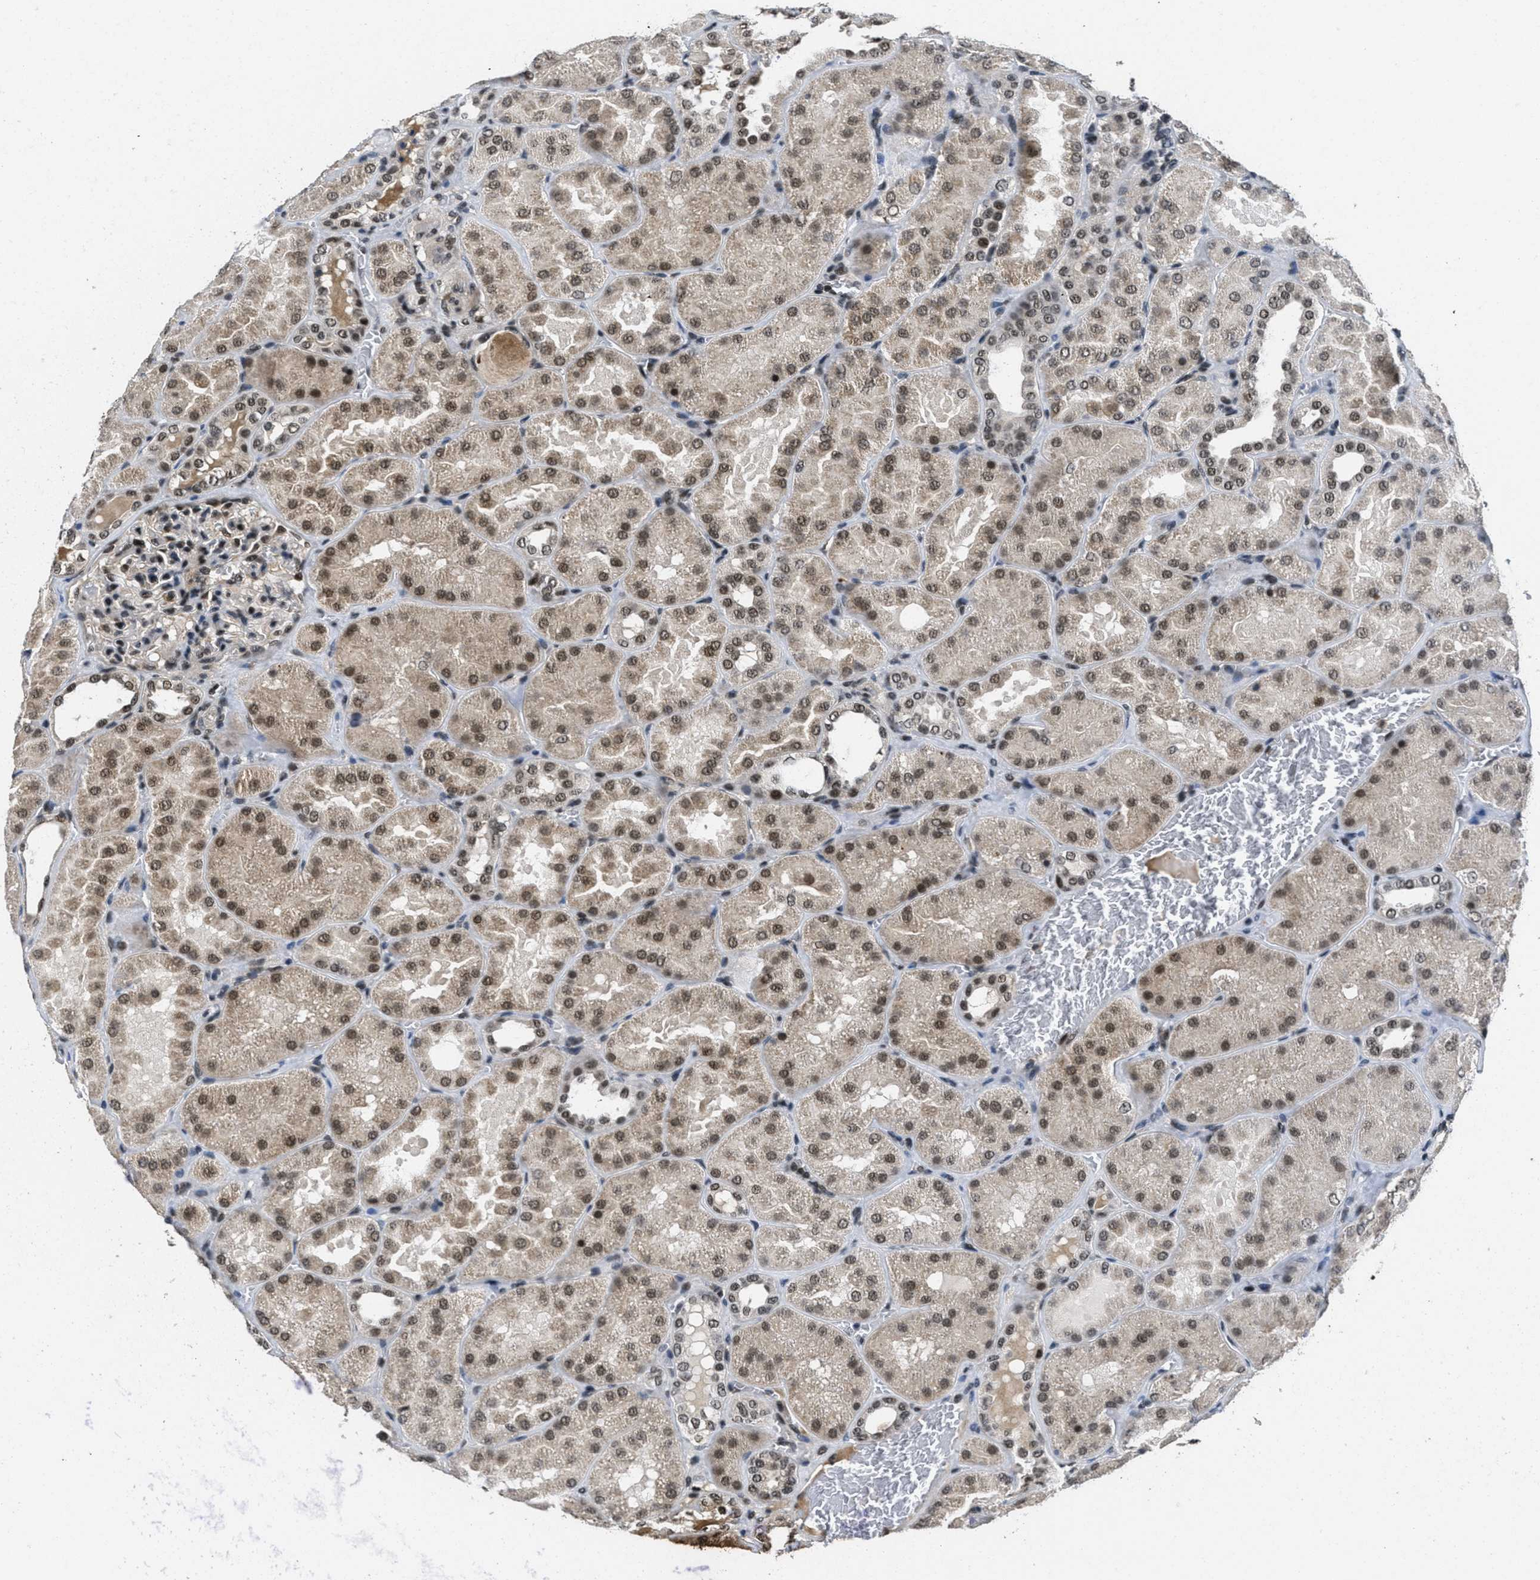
{"staining": {"intensity": "moderate", "quantity": "25%-75%", "location": "cytoplasmic/membranous,nuclear"}, "tissue": "kidney", "cell_type": "Cells in glomeruli", "image_type": "normal", "snomed": [{"axis": "morphology", "description": "Normal tissue, NOS"}, {"axis": "topography", "description": "Kidney"}], "caption": "A medium amount of moderate cytoplasmic/membranous,nuclear staining is present in about 25%-75% of cells in glomeruli in unremarkable kidney.", "gene": "CUL4B", "patient": {"sex": "male", "age": 28}}